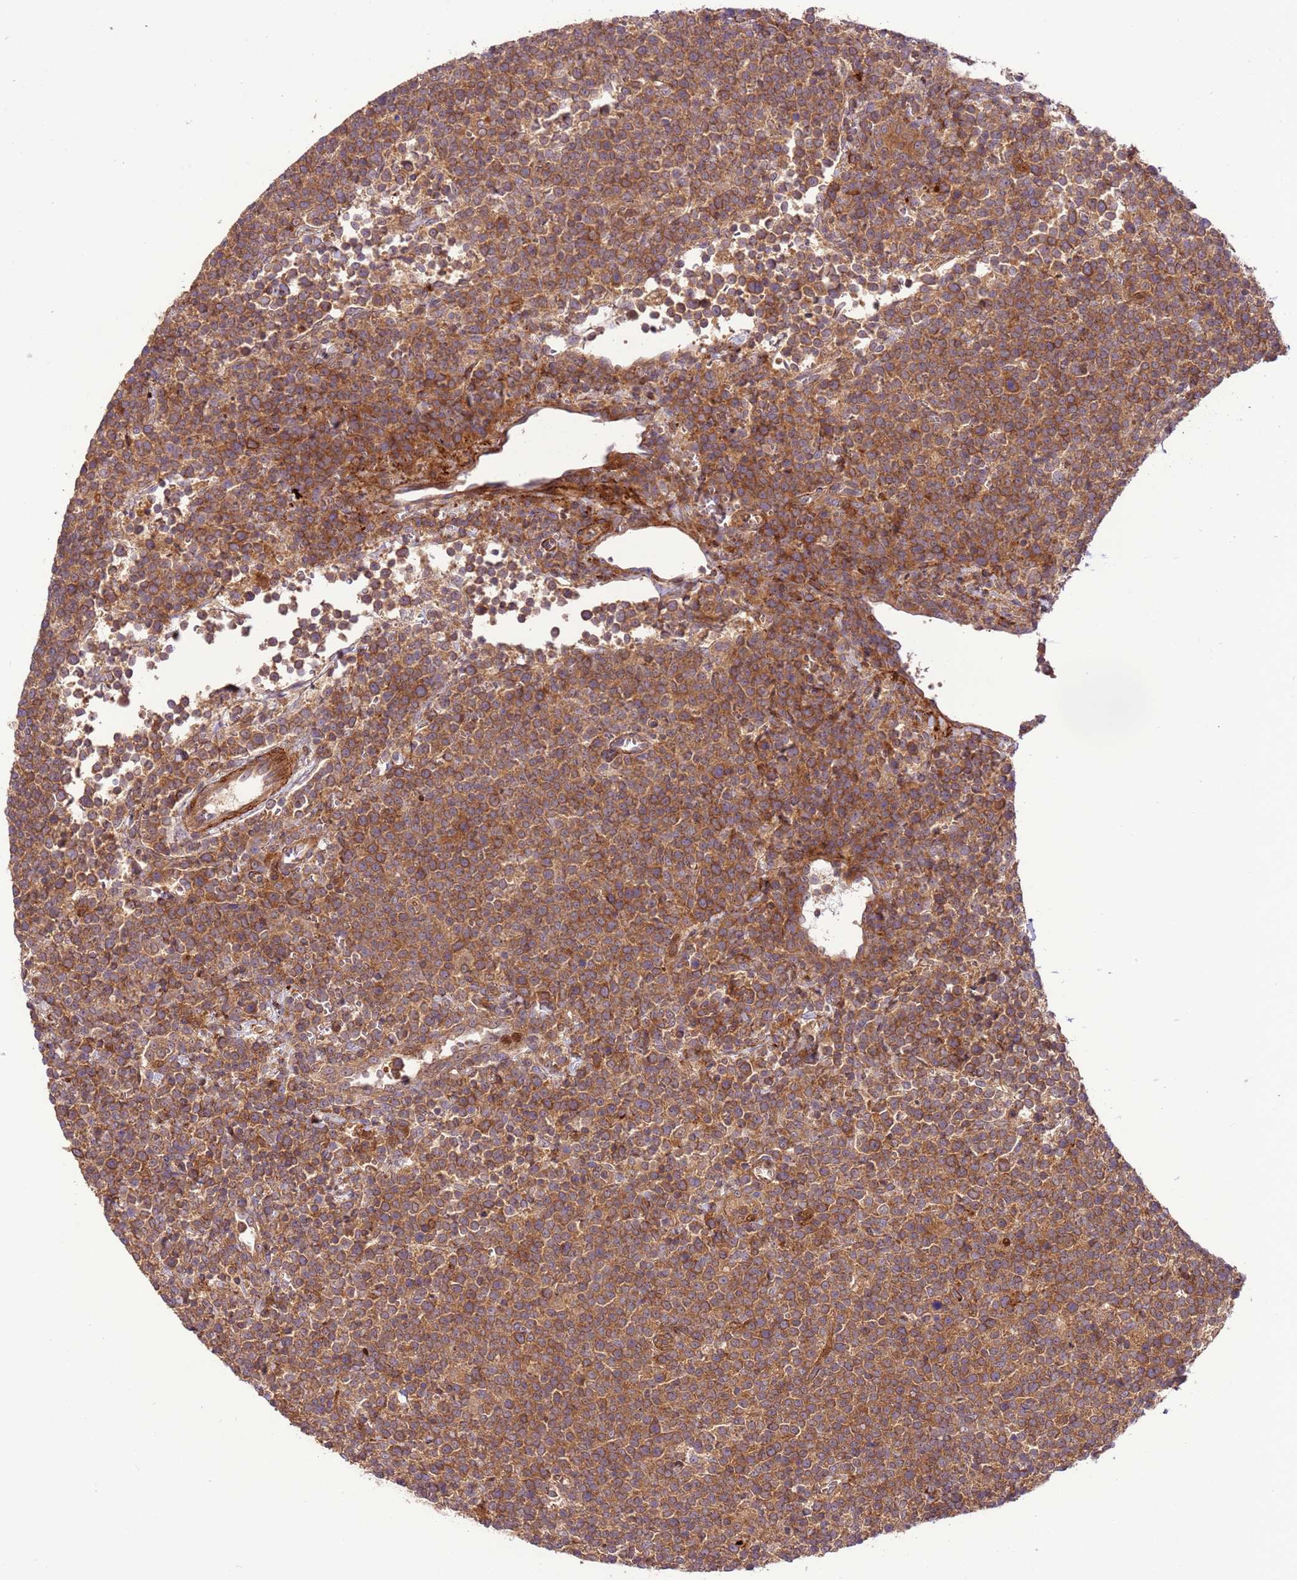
{"staining": {"intensity": "moderate", "quantity": ">75%", "location": "cytoplasmic/membranous"}, "tissue": "lymphoma", "cell_type": "Tumor cells", "image_type": "cancer", "snomed": [{"axis": "morphology", "description": "Malignant lymphoma, non-Hodgkin's type, High grade"}, {"axis": "topography", "description": "Lymph node"}], "caption": "IHC image of human high-grade malignant lymphoma, non-Hodgkin's type stained for a protein (brown), which shows medium levels of moderate cytoplasmic/membranous positivity in about >75% of tumor cells.", "gene": "ZNF624", "patient": {"sex": "male", "age": 61}}